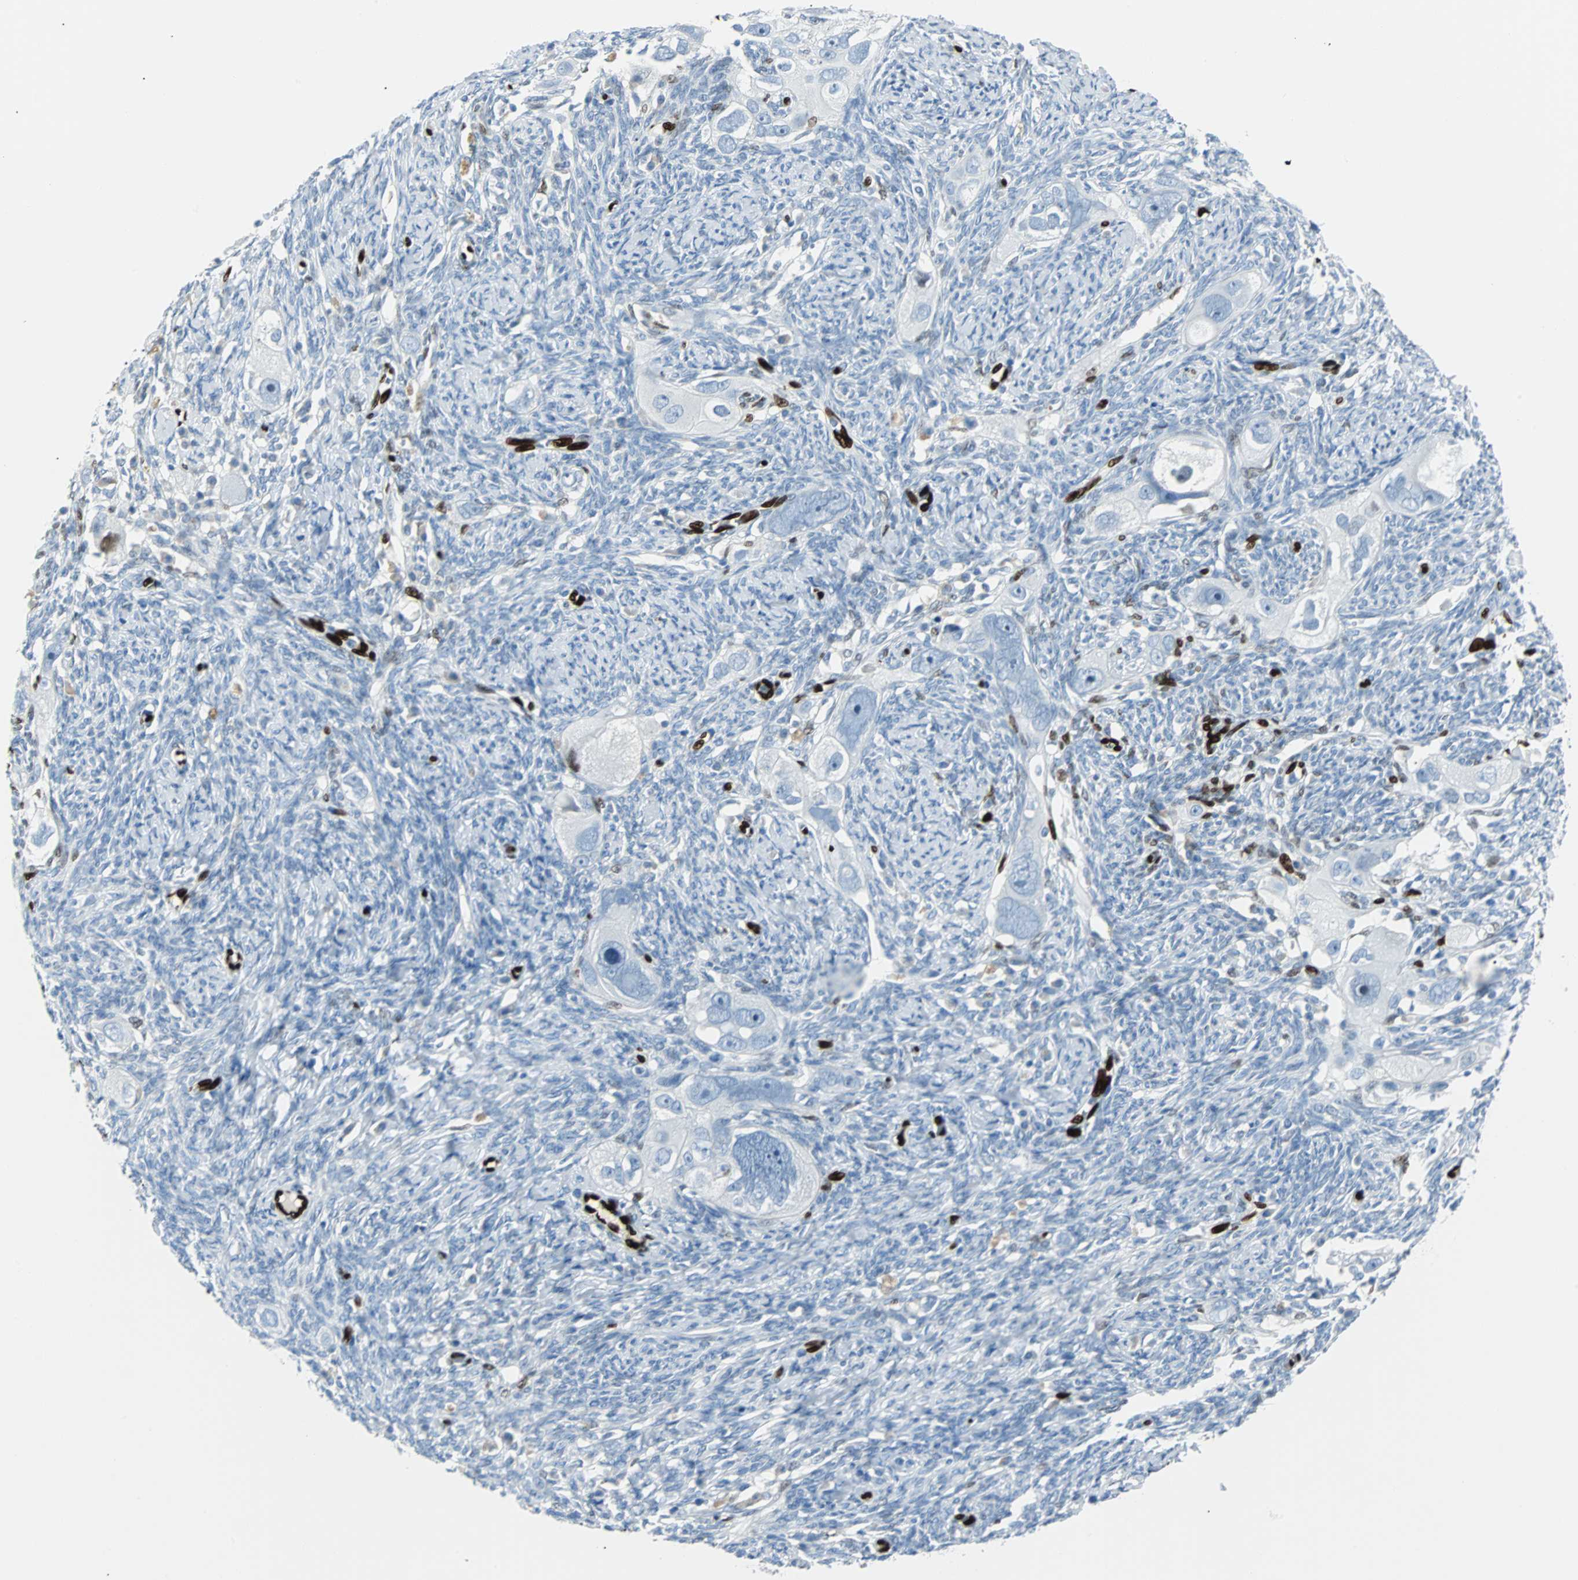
{"staining": {"intensity": "negative", "quantity": "none", "location": "none"}, "tissue": "ovarian cancer", "cell_type": "Tumor cells", "image_type": "cancer", "snomed": [{"axis": "morphology", "description": "Normal tissue, NOS"}, {"axis": "morphology", "description": "Cystadenocarcinoma, serous, NOS"}, {"axis": "topography", "description": "Ovary"}], "caption": "A histopathology image of human ovarian cancer is negative for staining in tumor cells.", "gene": "IL33", "patient": {"sex": "female", "age": 62}}